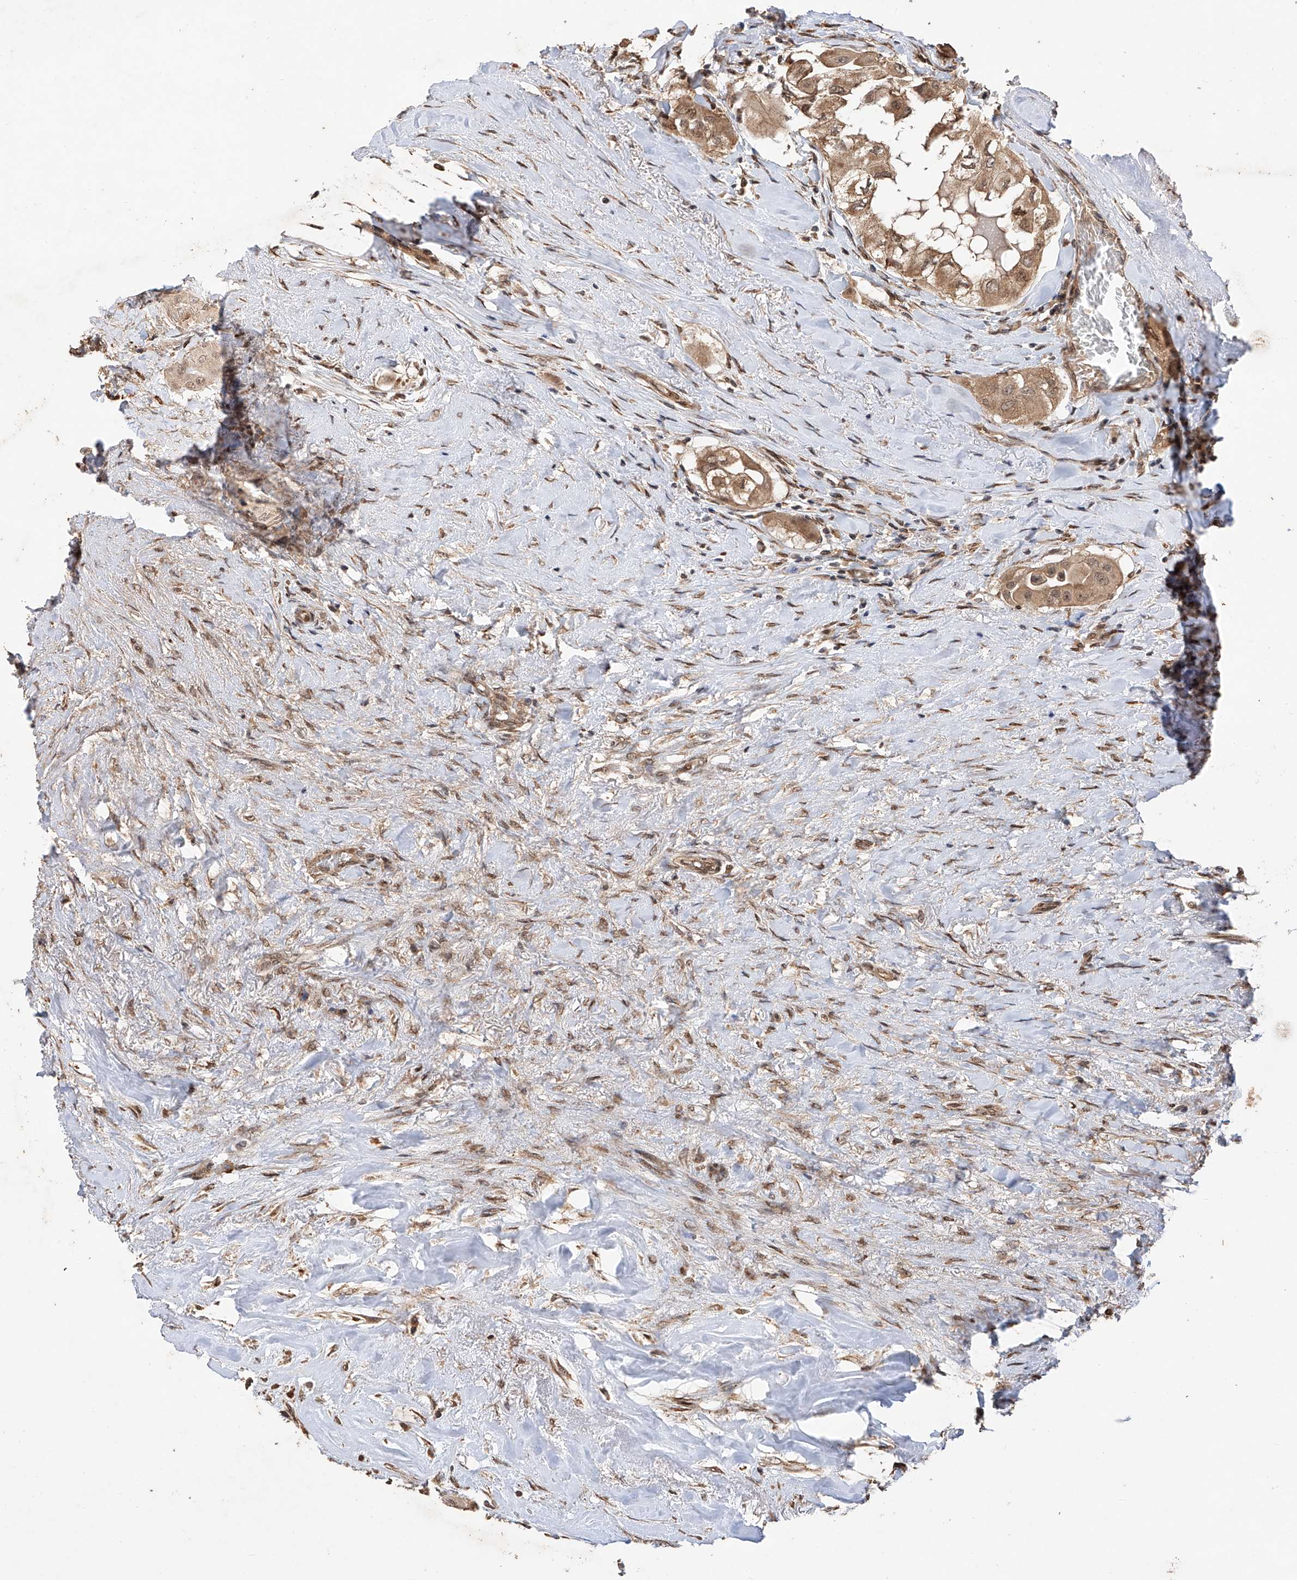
{"staining": {"intensity": "moderate", "quantity": ">75%", "location": "cytoplasmic/membranous,nuclear"}, "tissue": "thyroid cancer", "cell_type": "Tumor cells", "image_type": "cancer", "snomed": [{"axis": "morphology", "description": "Papillary adenocarcinoma, NOS"}, {"axis": "topography", "description": "Thyroid gland"}], "caption": "A brown stain highlights moderate cytoplasmic/membranous and nuclear staining of a protein in human thyroid papillary adenocarcinoma tumor cells.", "gene": "RILPL2", "patient": {"sex": "female", "age": 59}}